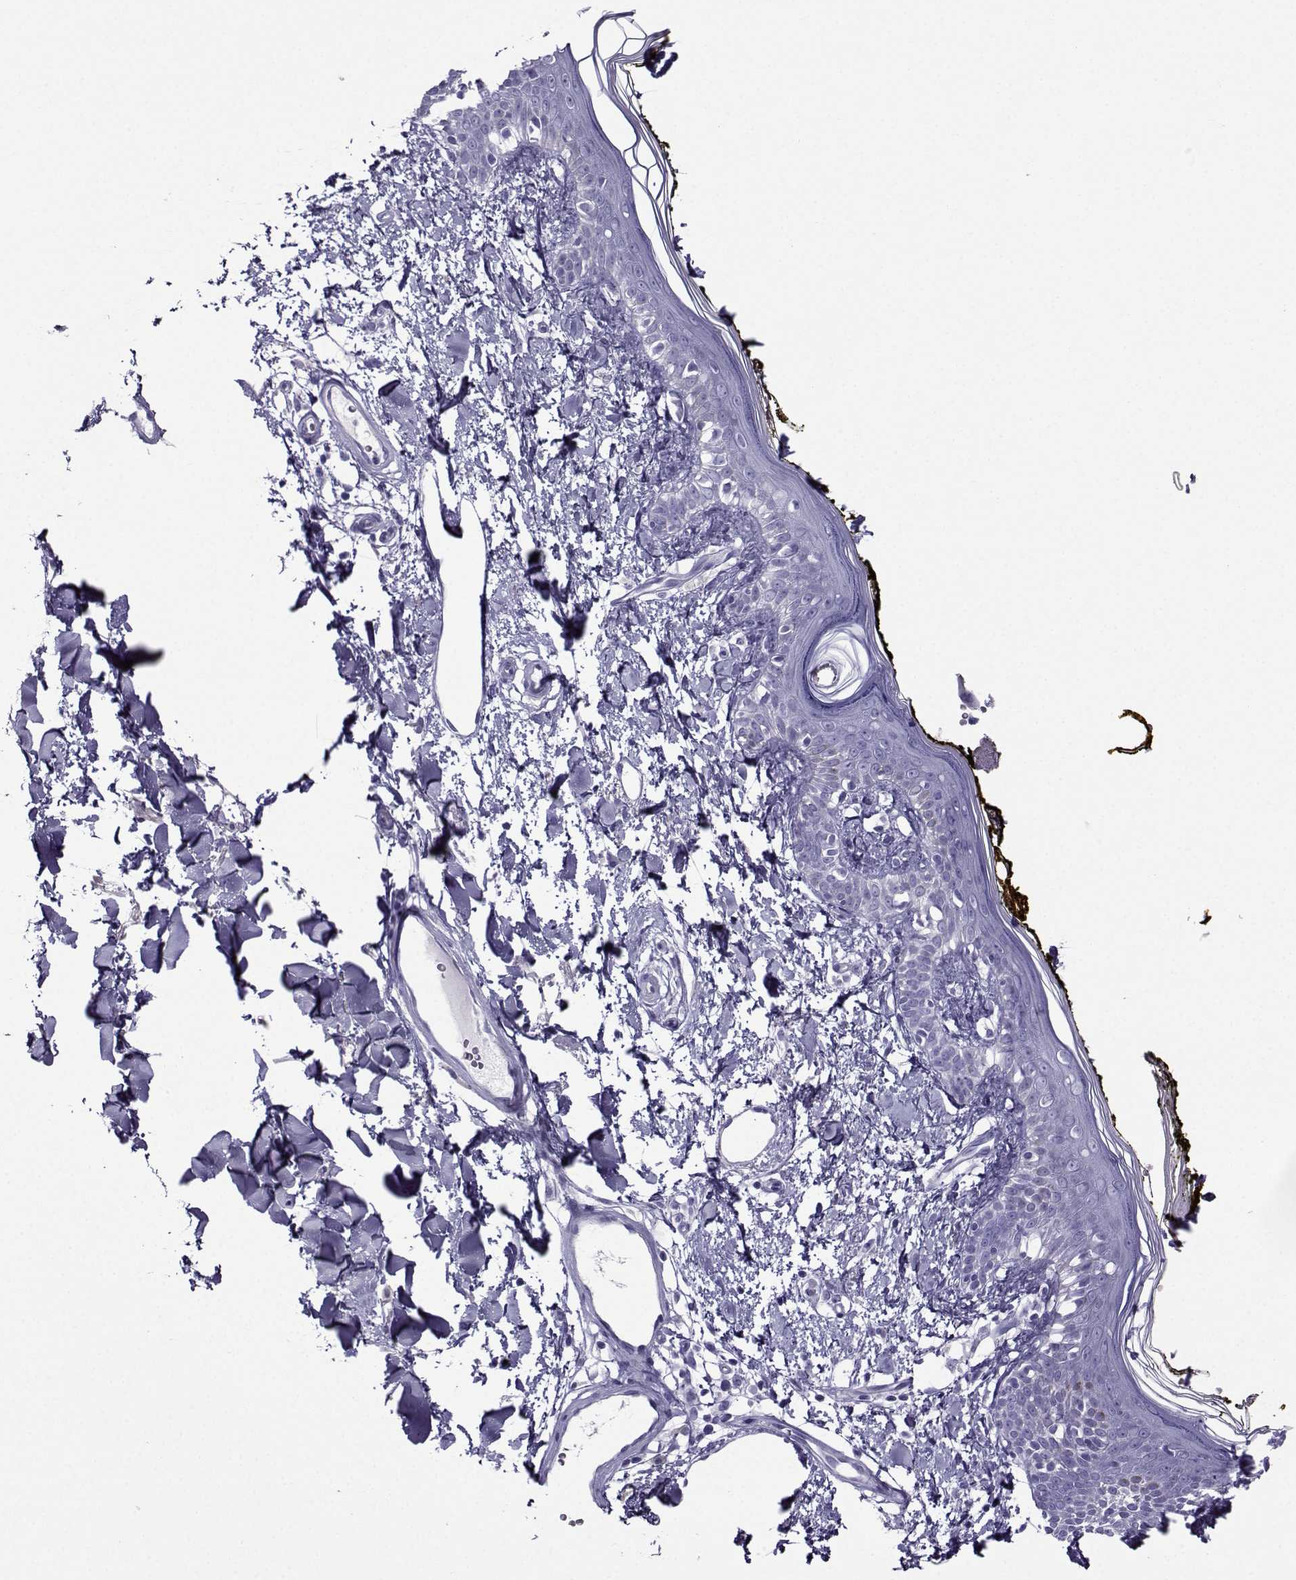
{"staining": {"intensity": "negative", "quantity": "none", "location": "none"}, "tissue": "skin", "cell_type": "Fibroblasts", "image_type": "normal", "snomed": [{"axis": "morphology", "description": "Normal tissue, NOS"}, {"axis": "topography", "description": "Skin"}], "caption": "This is a image of immunohistochemistry staining of normal skin, which shows no staining in fibroblasts.", "gene": "CRYBB1", "patient": {"sex": "male", "age": 76}}